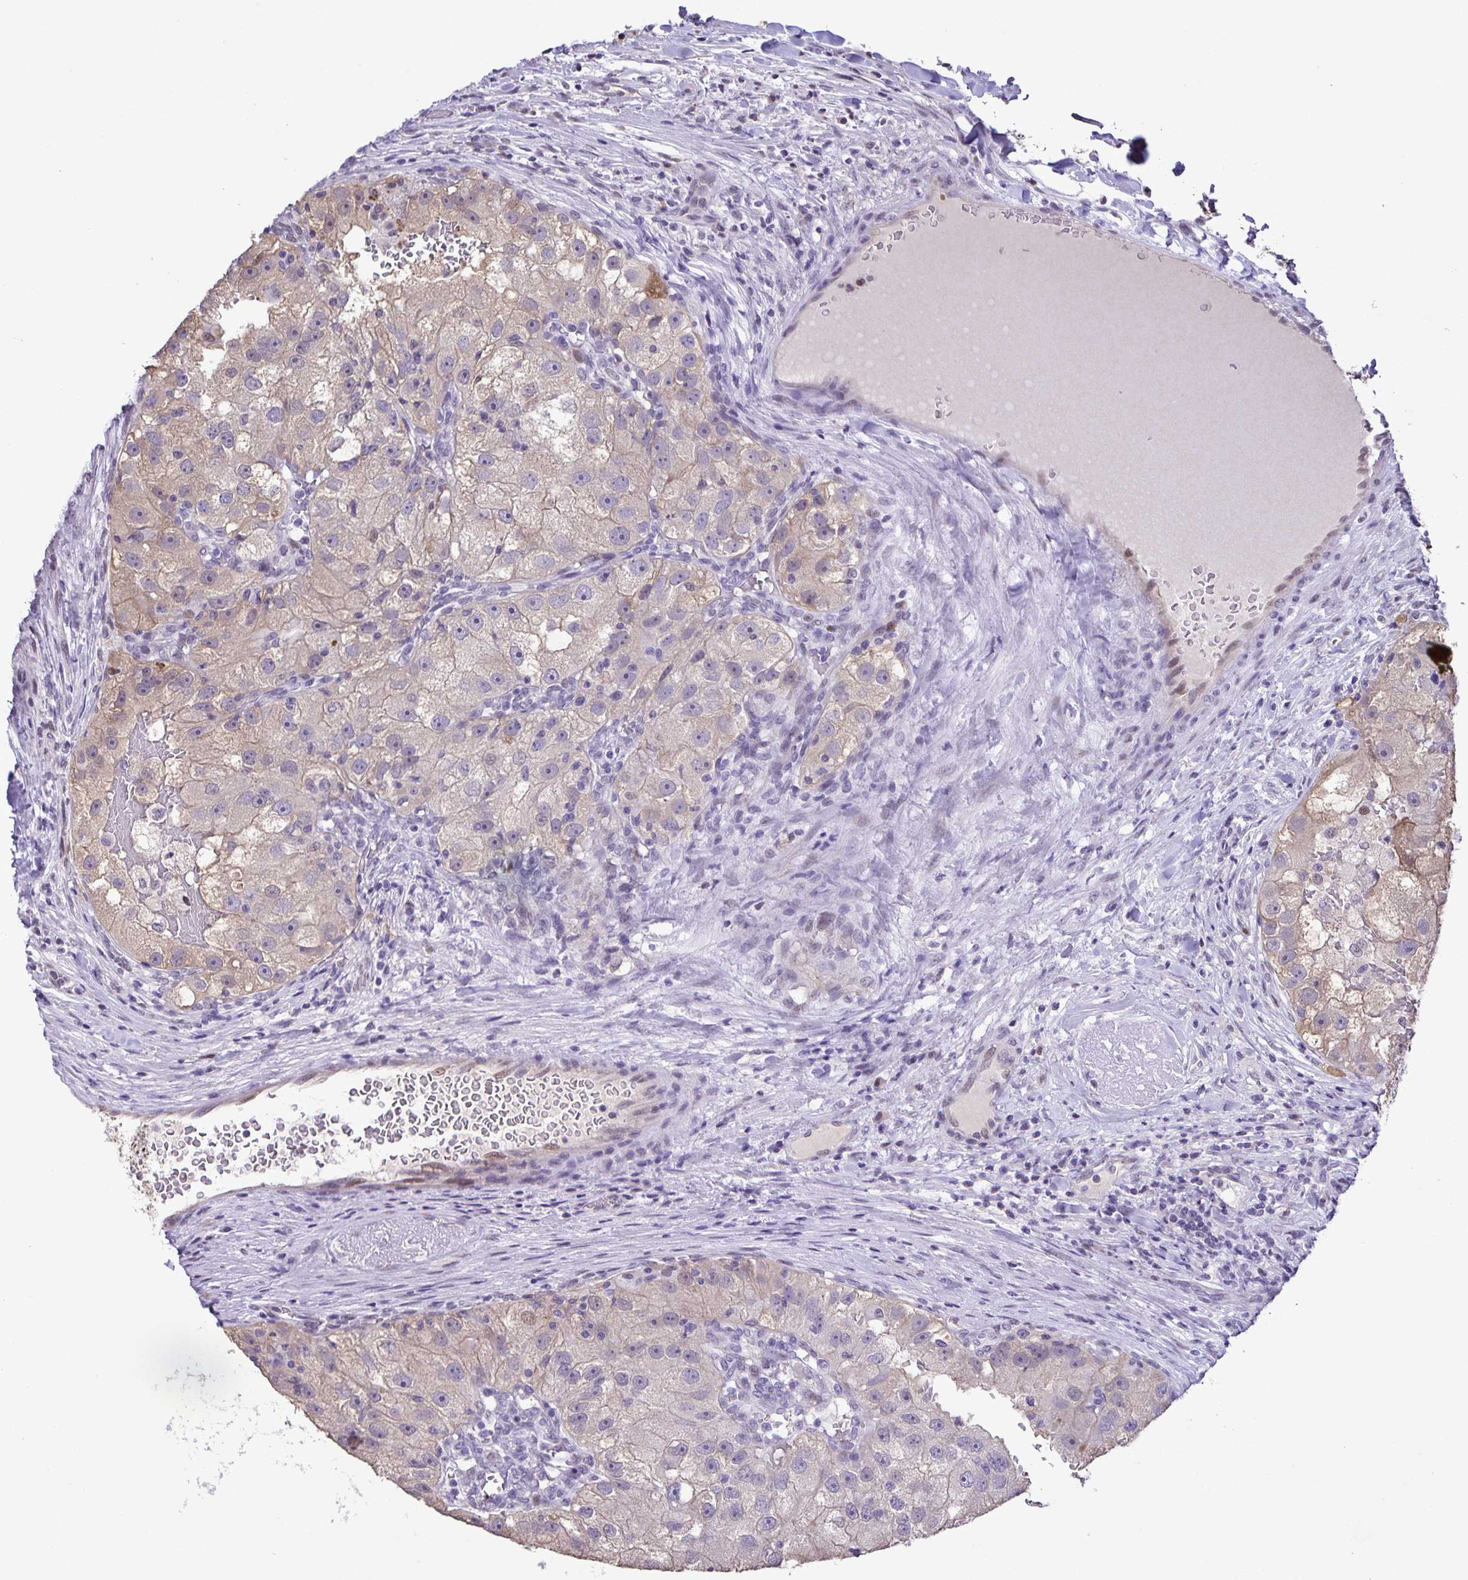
{"staining": {"intensity": "weak", "quantity": "<25%", "location": "cytoplasmic/membranous"}, "tissue": "renal cancer", "cell_type": "Tumor cells", "image_type": "cancer", "snomed": [{"axis": "morphology", "description": "Adenocarcinoma, NOS"}, {"axis": "topography", "description": "Kidney"}], "caption": "Adenocarcinoma (renal) was stained to show a protein in brown. There is no significant positivity in tumor cells. (Immunohistochemistry (ihc), brightfield microscopy, high magnification).", "gene": "ONECUT2", "patient": {"sex": "male", "age": 63}}